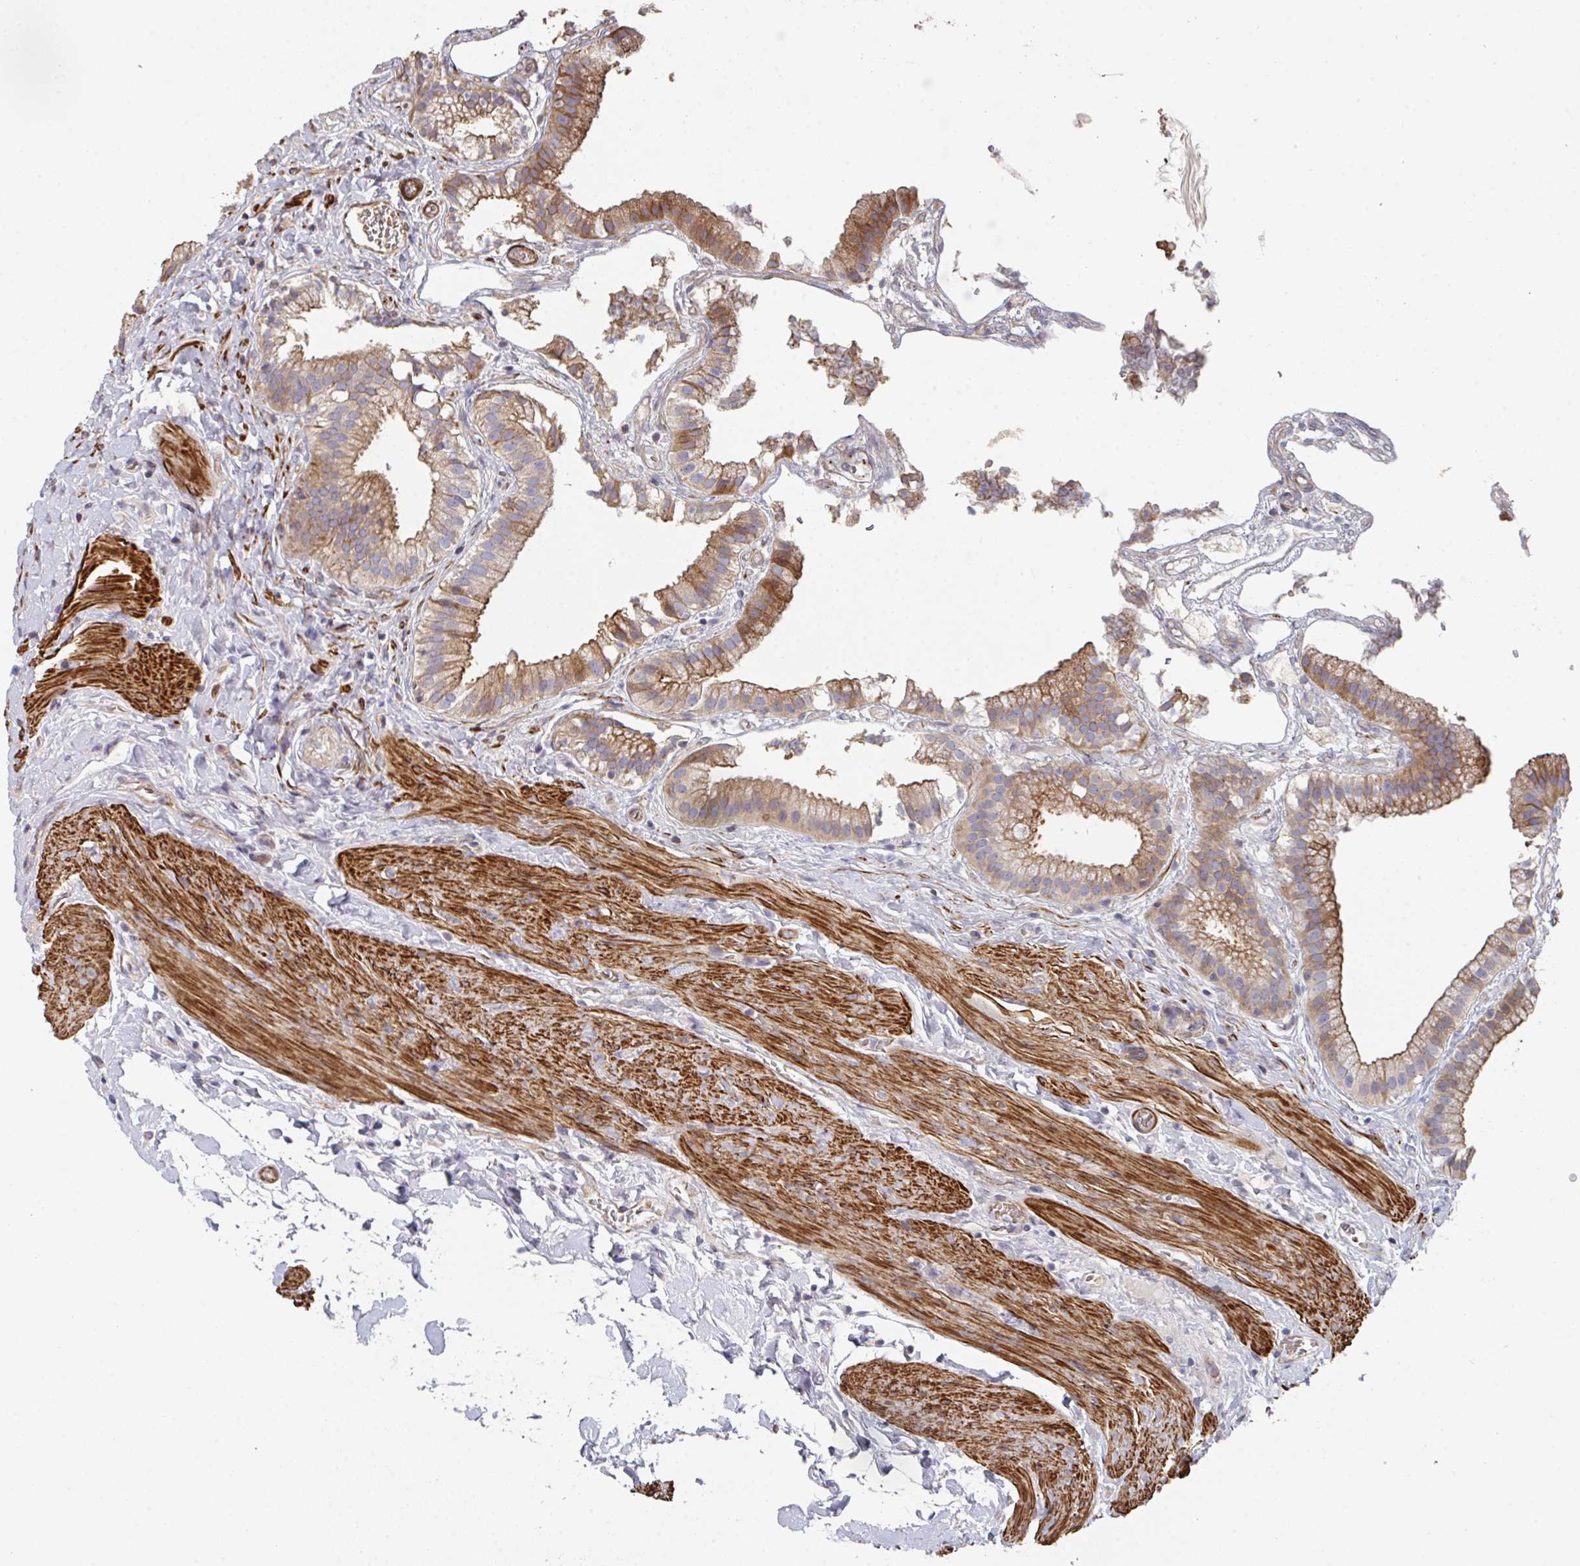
{"staining": {"intensity": "moderate", "quantity": ">75%", "location": "cytoplasmic/membranous"}, "tissue": "gallbladder", "cell_type": "Glandular cells", "image_type": "normal", "snomed": [{"axis": "morphology", "description": "Normal tissue, NOS"}, {"axis": "topography", "description": "Gallbladder"}], "caption": "This micrograph demonstrates unremarkable gallbladder stained with immunohistochemistry (IHC) to label a protein in brown. The cytoplasmic/membranous of glandular cells show moderate positivity for the protein. Nuclei are counter-stained blue.", "gene": "FZD2", "patient": {"sex": "female", "age": 63}}